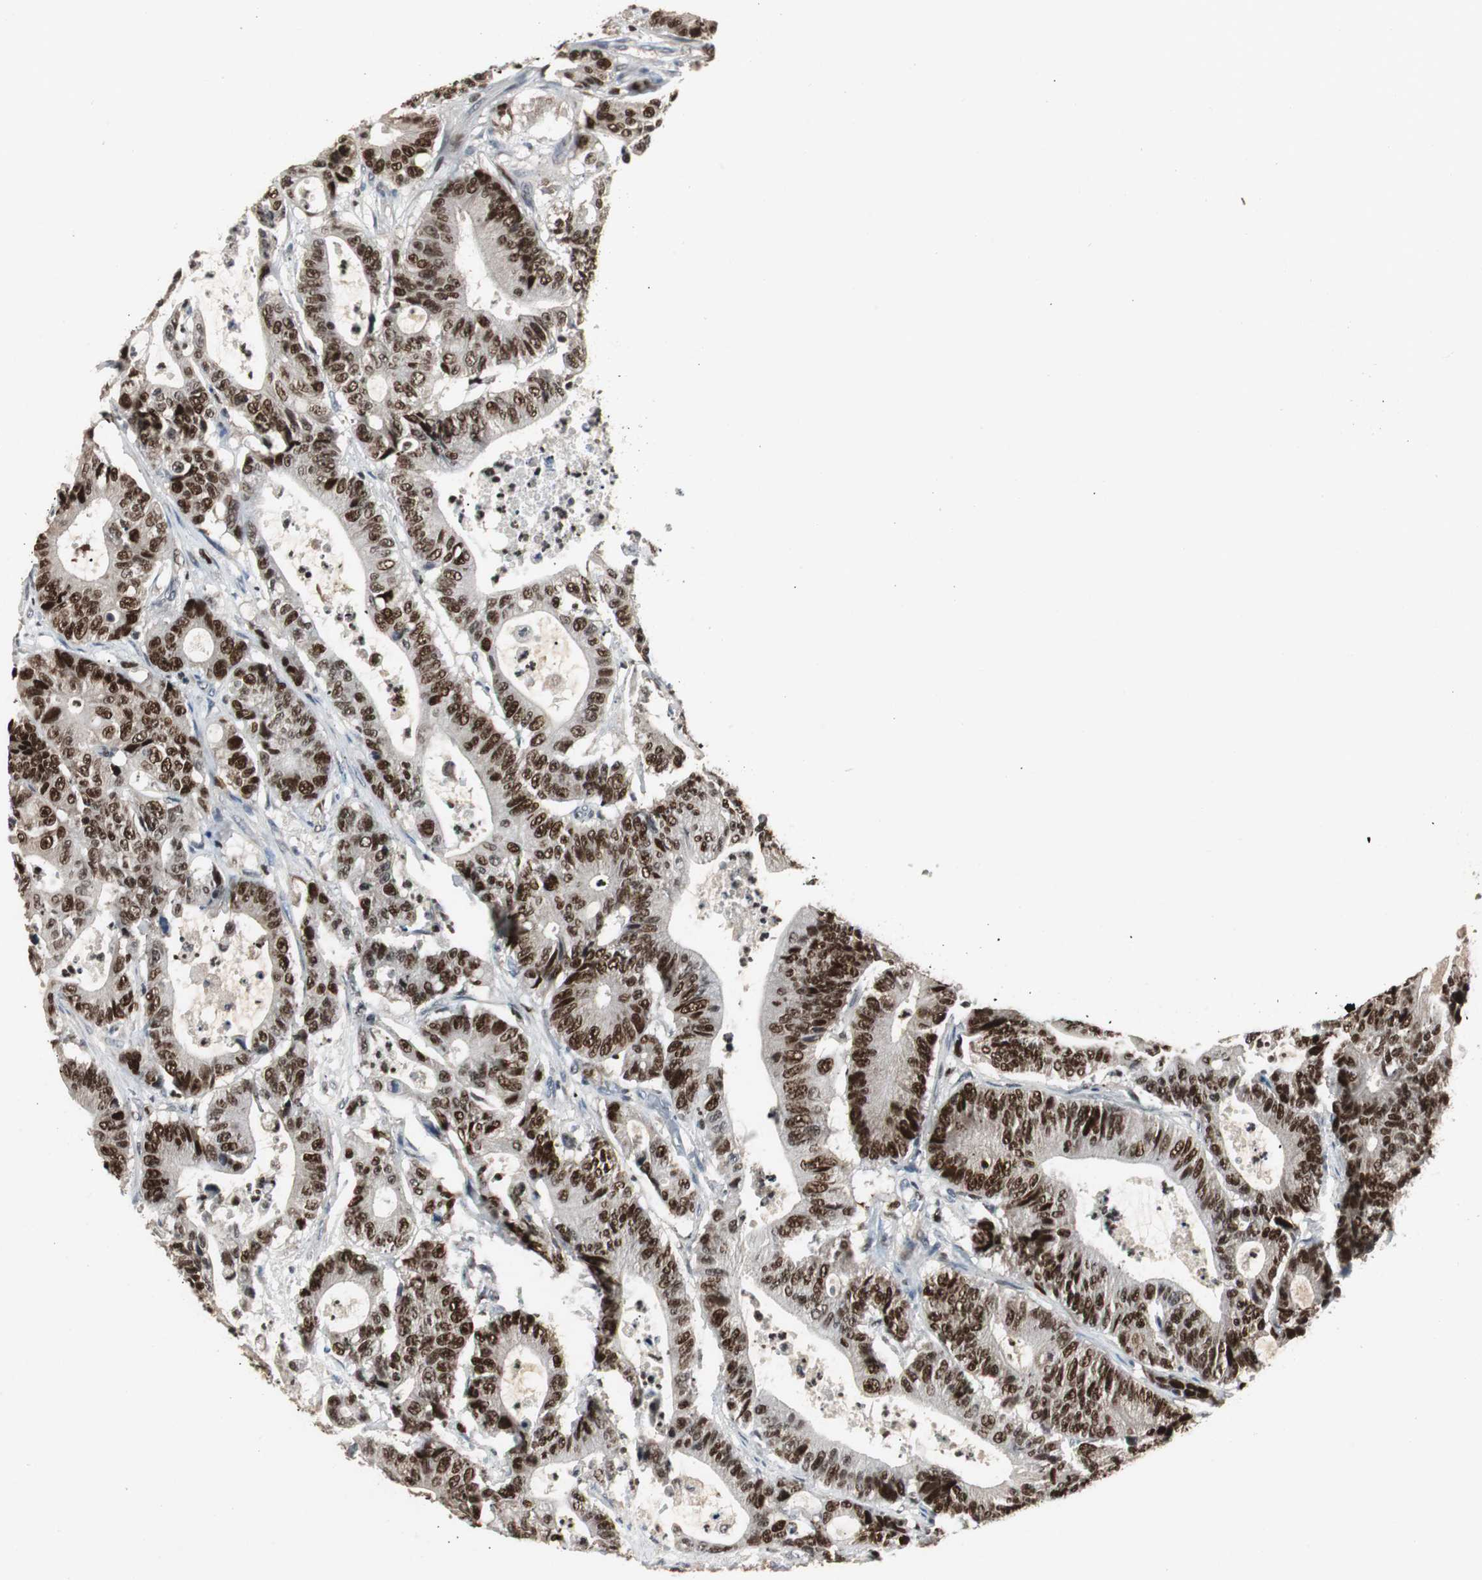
{"staining": {"intensity": "strong", "quantity": ">75%", "location": "nuclear"}, "tissue": "colorectal cancer", "cell_type": "Tumor cells", "image_type": "cancer", "snomed": [{"axis": "morphology", "description": "Adenocarcinoma, NOS"}, {"axis": "topography", "description": "Colon"}], "caption": "Immunohistochemistry of human colorectal adenocarcinoma reveals high levels of strong nuclear positivity in about >75% of tumor cells.", "gene": "FEN1", "patient": {"sex": "female", "age": 84}}